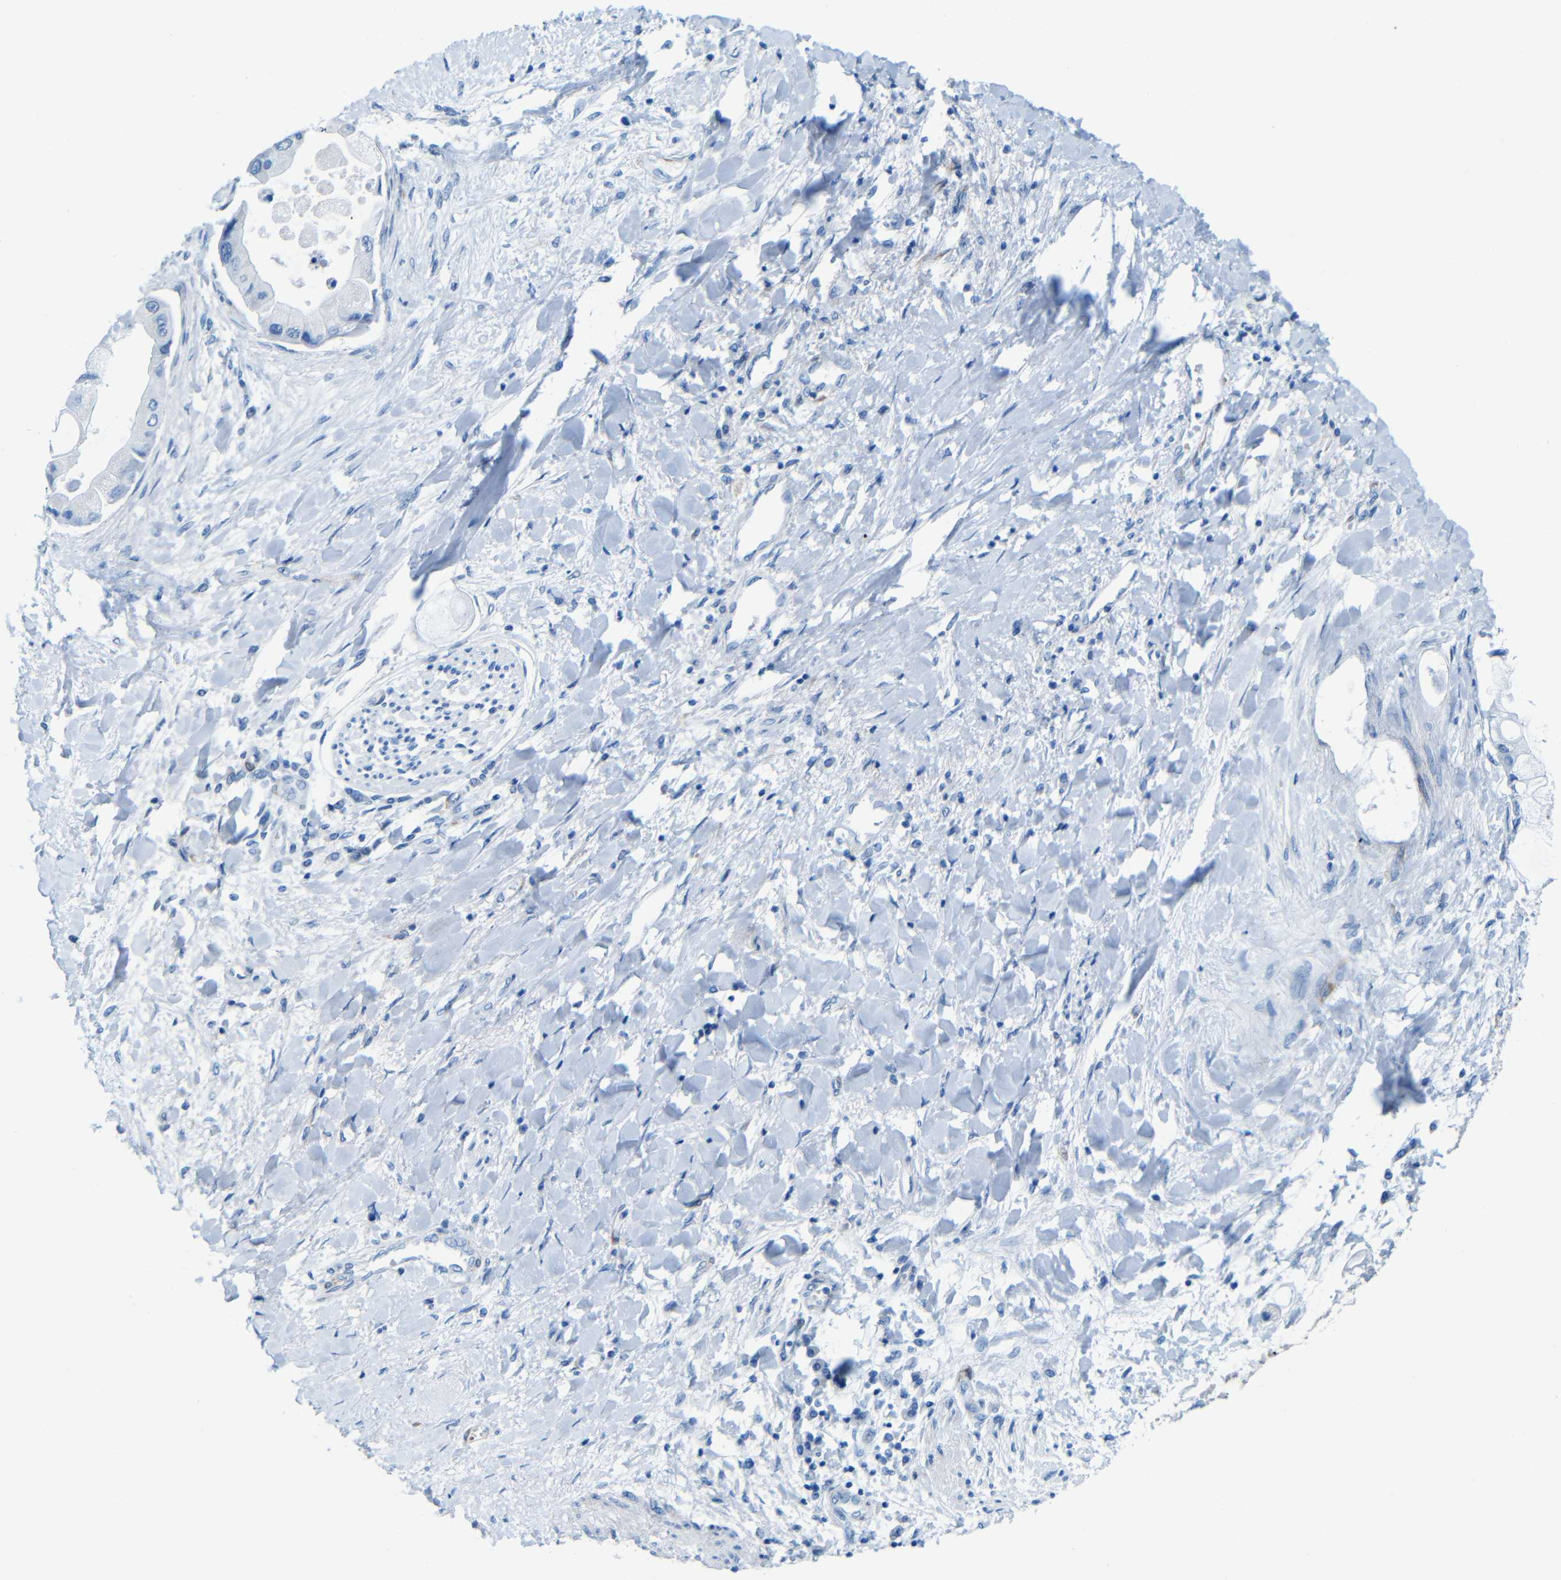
{"staining": {"intensity": "negative", "quantity": "none", "location": "none"}, "tissue": "liver cancer", "cell_type": "Tumor cells", "image_type": "cancer", "snomed": [{"axis": "morphology", "description": "Cholangiocarcinoma"}, {"axis": "topography", "description": "Liver"}], "caption": "Immunohistochemical staining of liver cholangiocarcinoma demonstrates no significant staining in tumor cells. (Stains: DAB immunohistochemistry with hematoxylin counter stain, Microscopy: brightfield microscopy at high magnification).", "gene": "MAP2", "patient": {"sex": "male", "age": 50}}